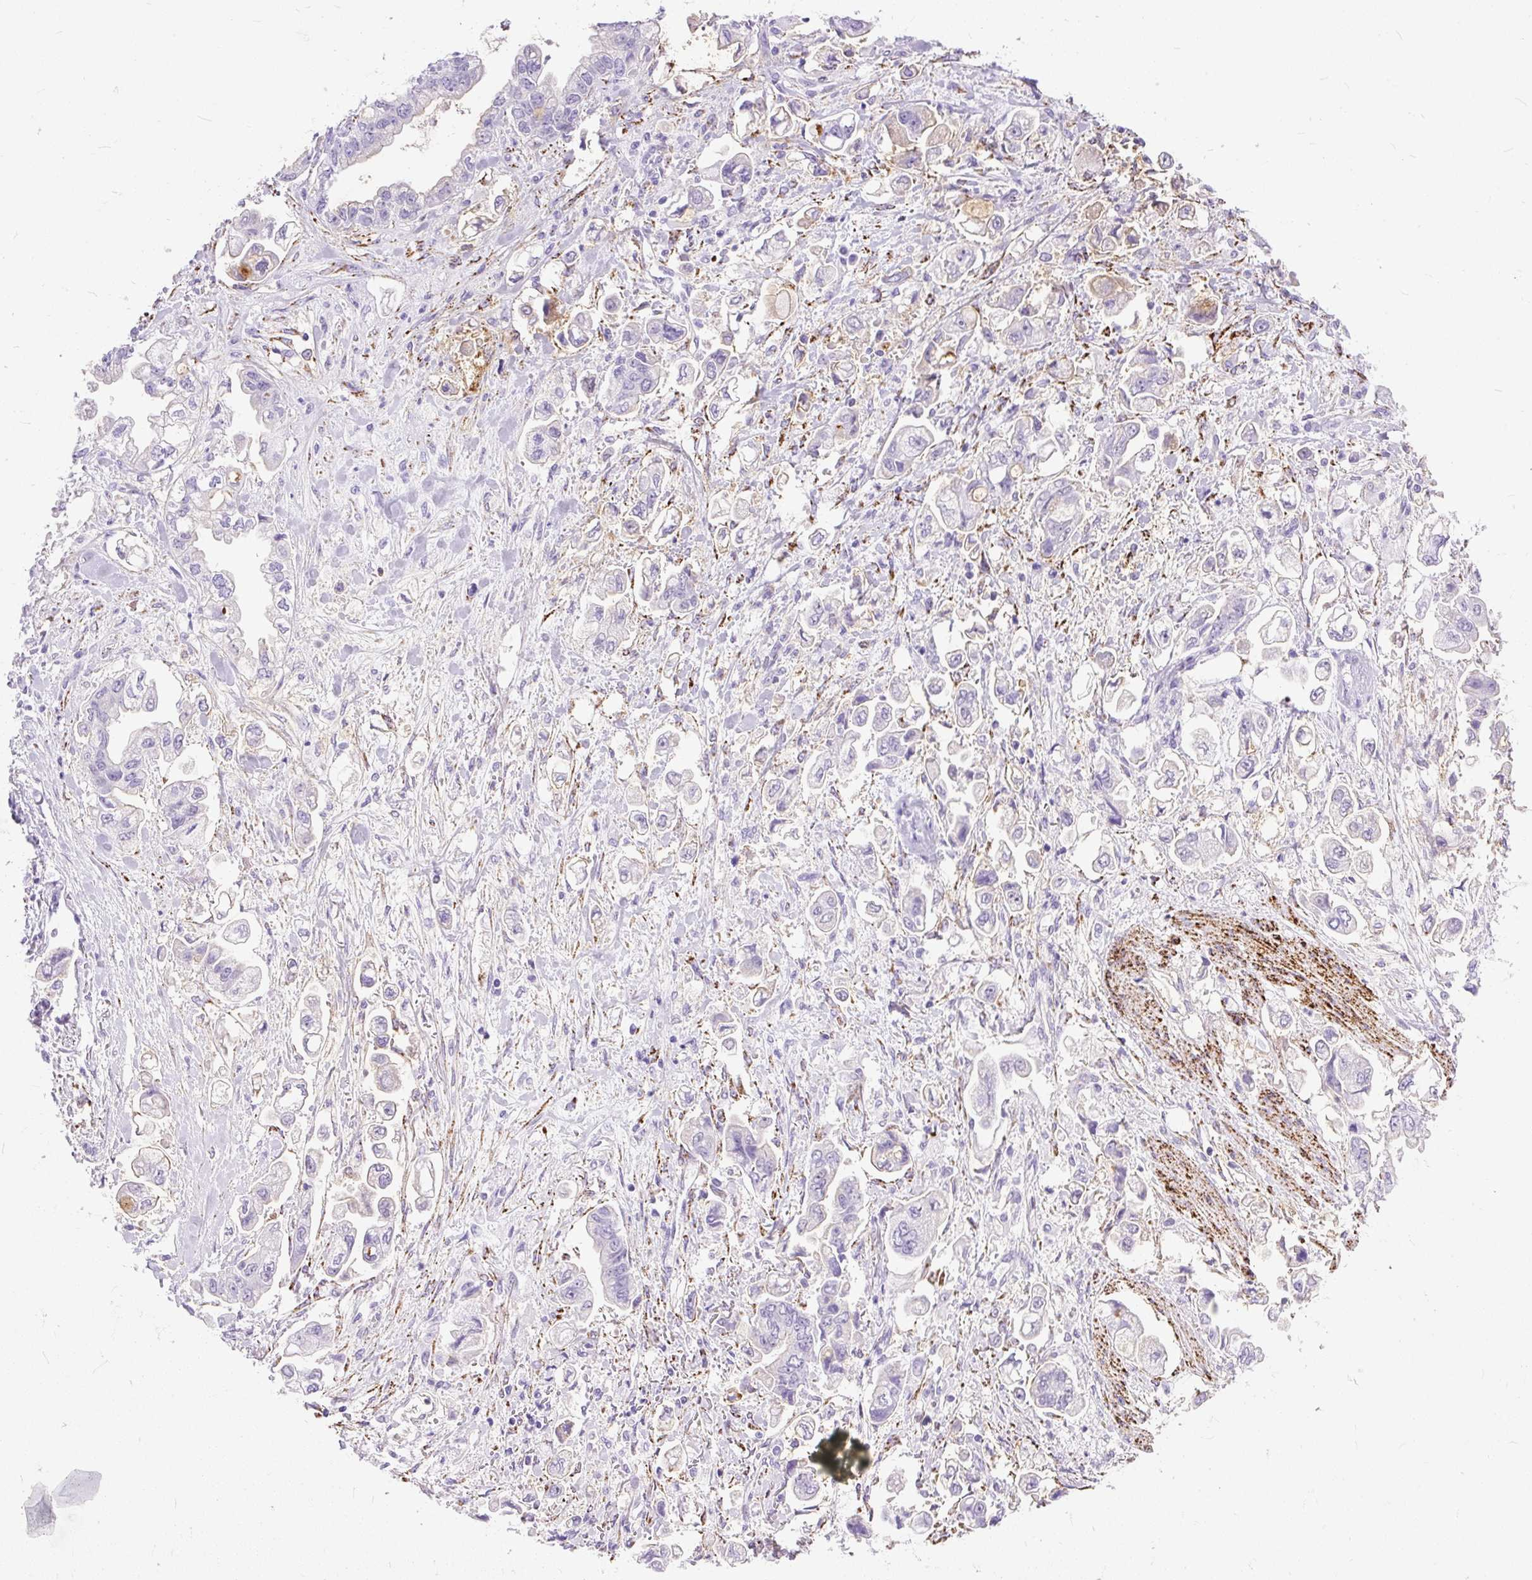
{"staining": {"intensity": "negative", "quantity": "none", "location": "none"}, "tissue": "stomach cancer", "cell_type": "Tumor cells", "image_type": "cancer", "snomed": [{"axis": "morphology", "description": "Adenocarcinoma, NOS"}, {"axis": "topography", "description": "Stomach"}], "caption": "This is a micrograph of immunohistochemistry (IHC) staining of stomach cancer (adenocarcinoma), which shows no expression in tumor cells.", "gene": "ZNF256", "patient": {"sex": "male", "age": 62}}